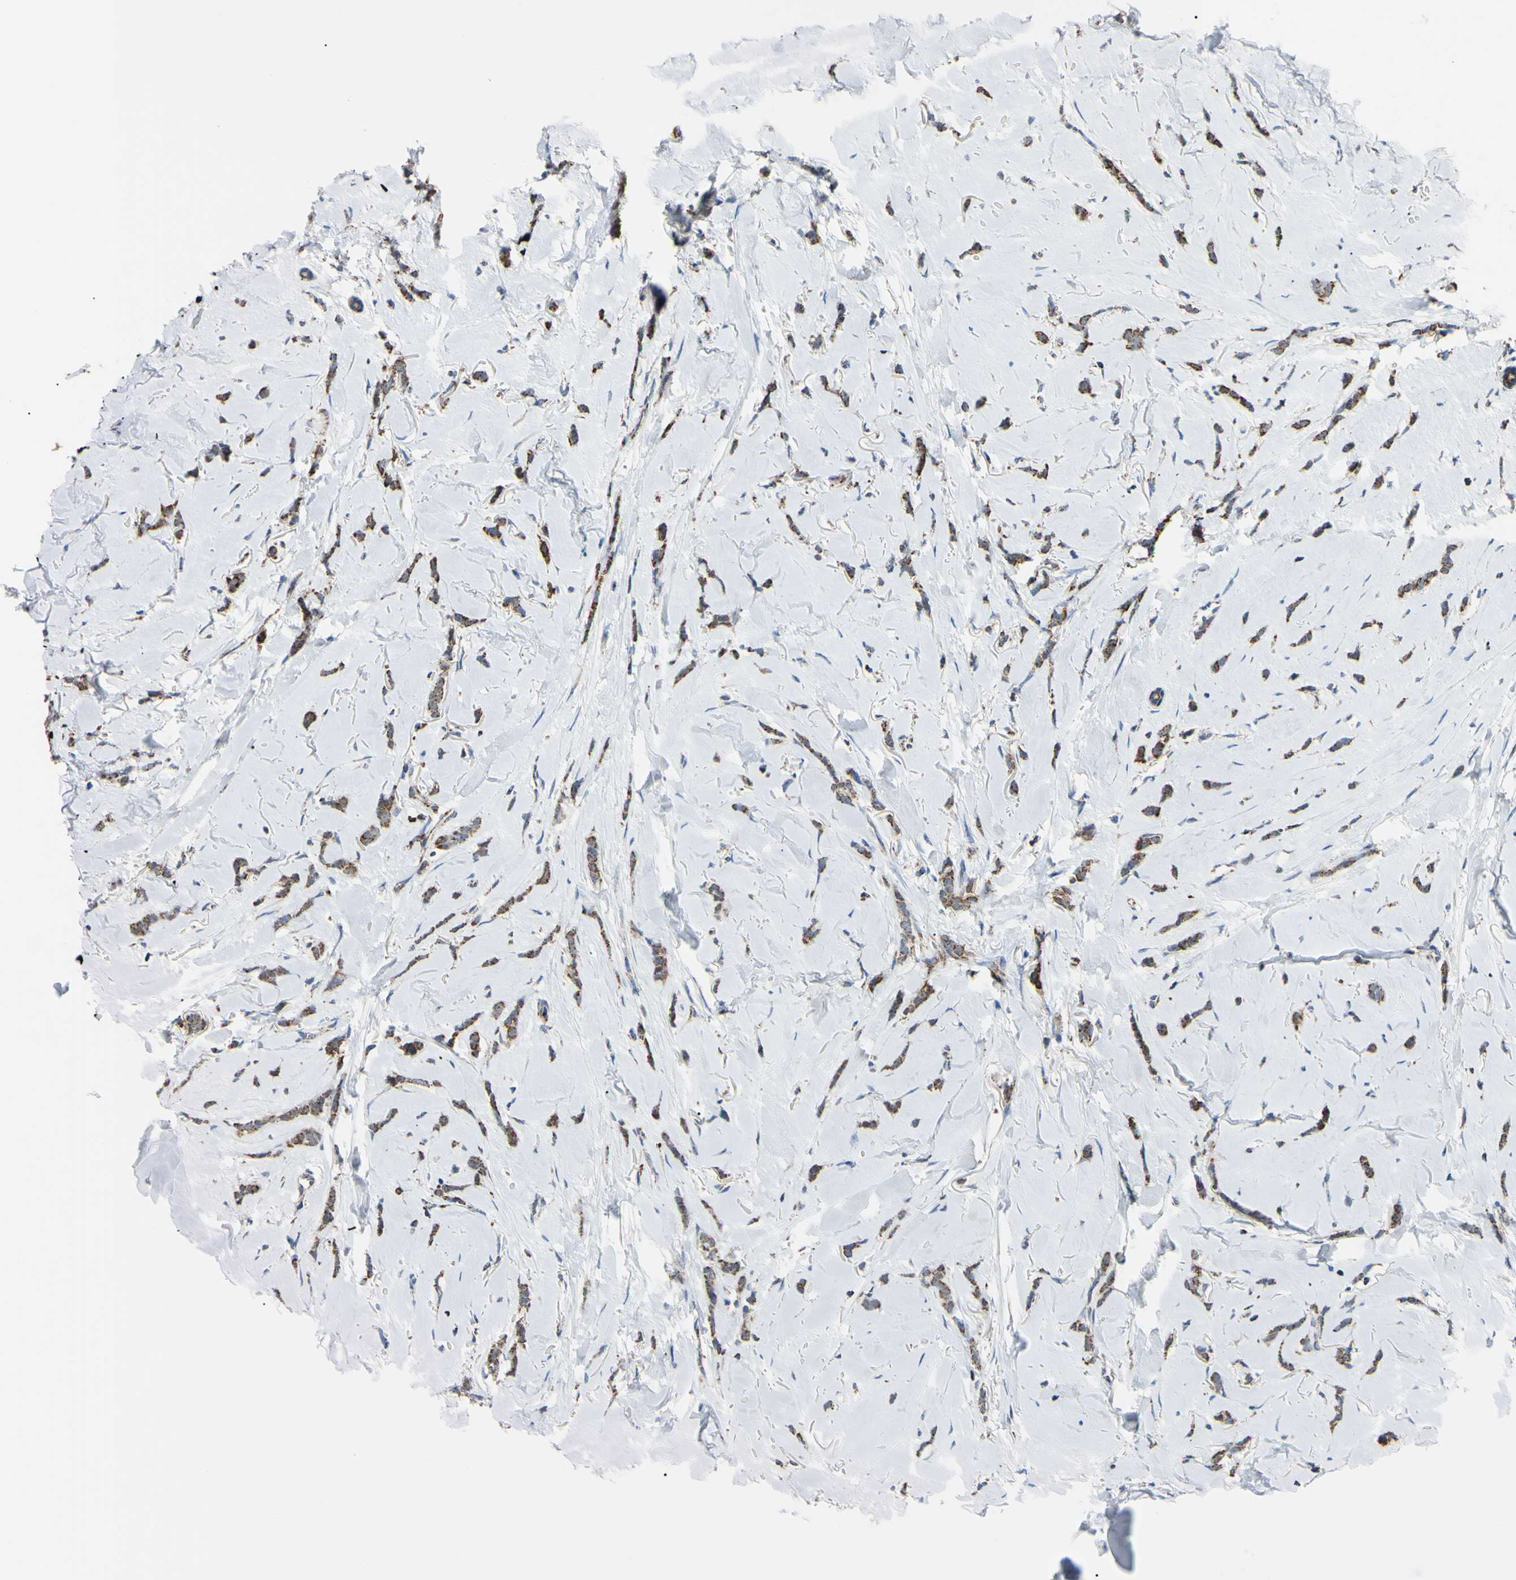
{"staining": {"intensity": "strong", "quantity": ">75%", "location": "cytoplasmic/membranous"}, "tissue": "breast cancer", "cell_type": "Tumor cells", "image_type": "cancer", "snomed": [{"axis": "morphology", "description": "Lobular carcinoma"}, {"axis": "topography", "description": "Skin"}, {"axis": "topography", "description": "Breast"}], "caption": "Strong cytoplasmic/membranous staining is present in about >75% of tumor cells in breast cancer.", "gene": "CLPP", "patient": {"sex": "female", "age": 46}}